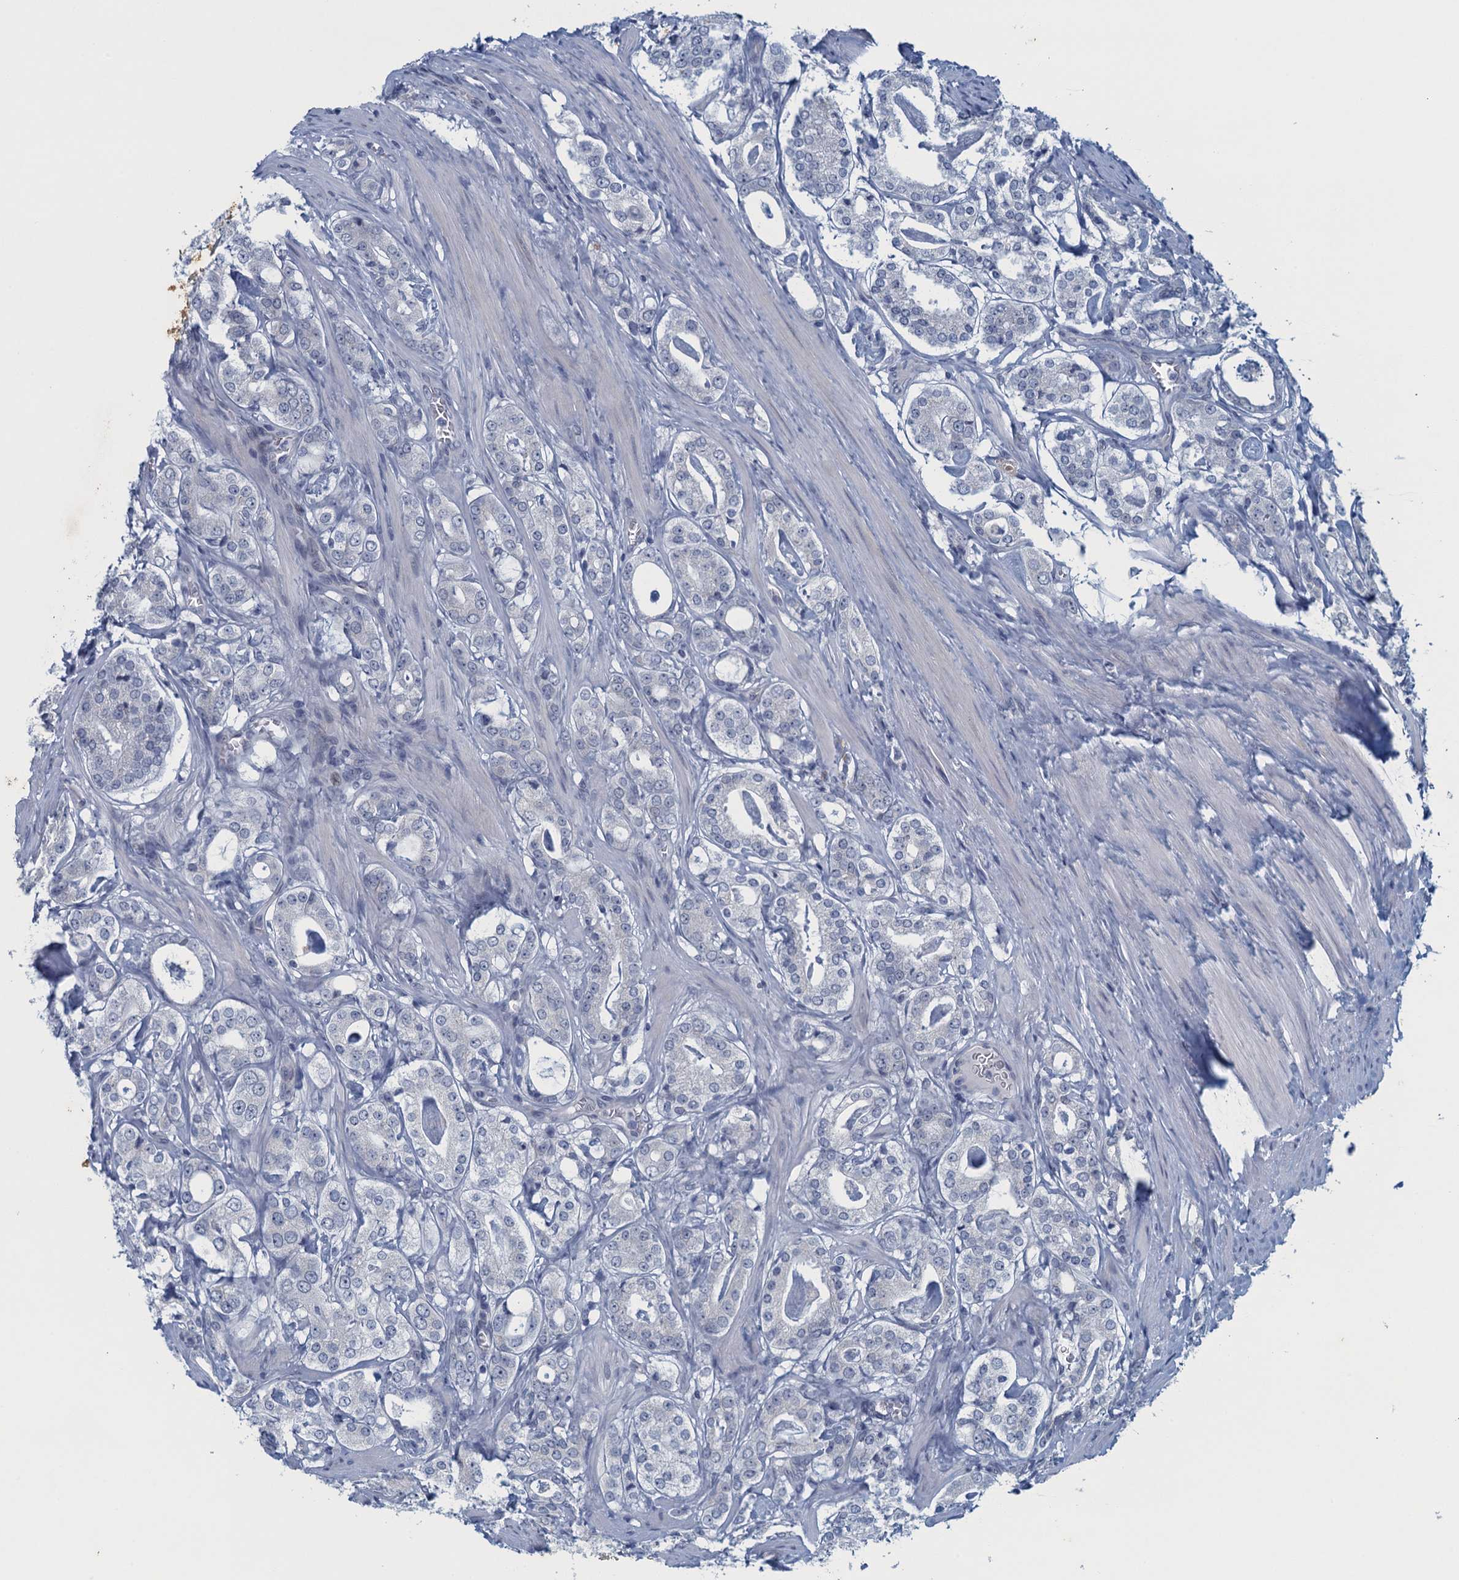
{"staining": {"intensity": "negative", "quantity": "none", "location": "none"}, "tissue": "prostate cancer", "cell_type": "Tumor cells", "image_type": "cancer", "snomed": [{"axis": "morphology", "description": "Adenocarcinoma, High grade"}, {"axis": "topography", "description": "Prostate"}], "caption": "Tumor cells are negative for brown protein staining in prostate high-grade adenocarcinoma.", "gene": "ENSG00000131152", "patient": {"sex": "male", "age": 63}}